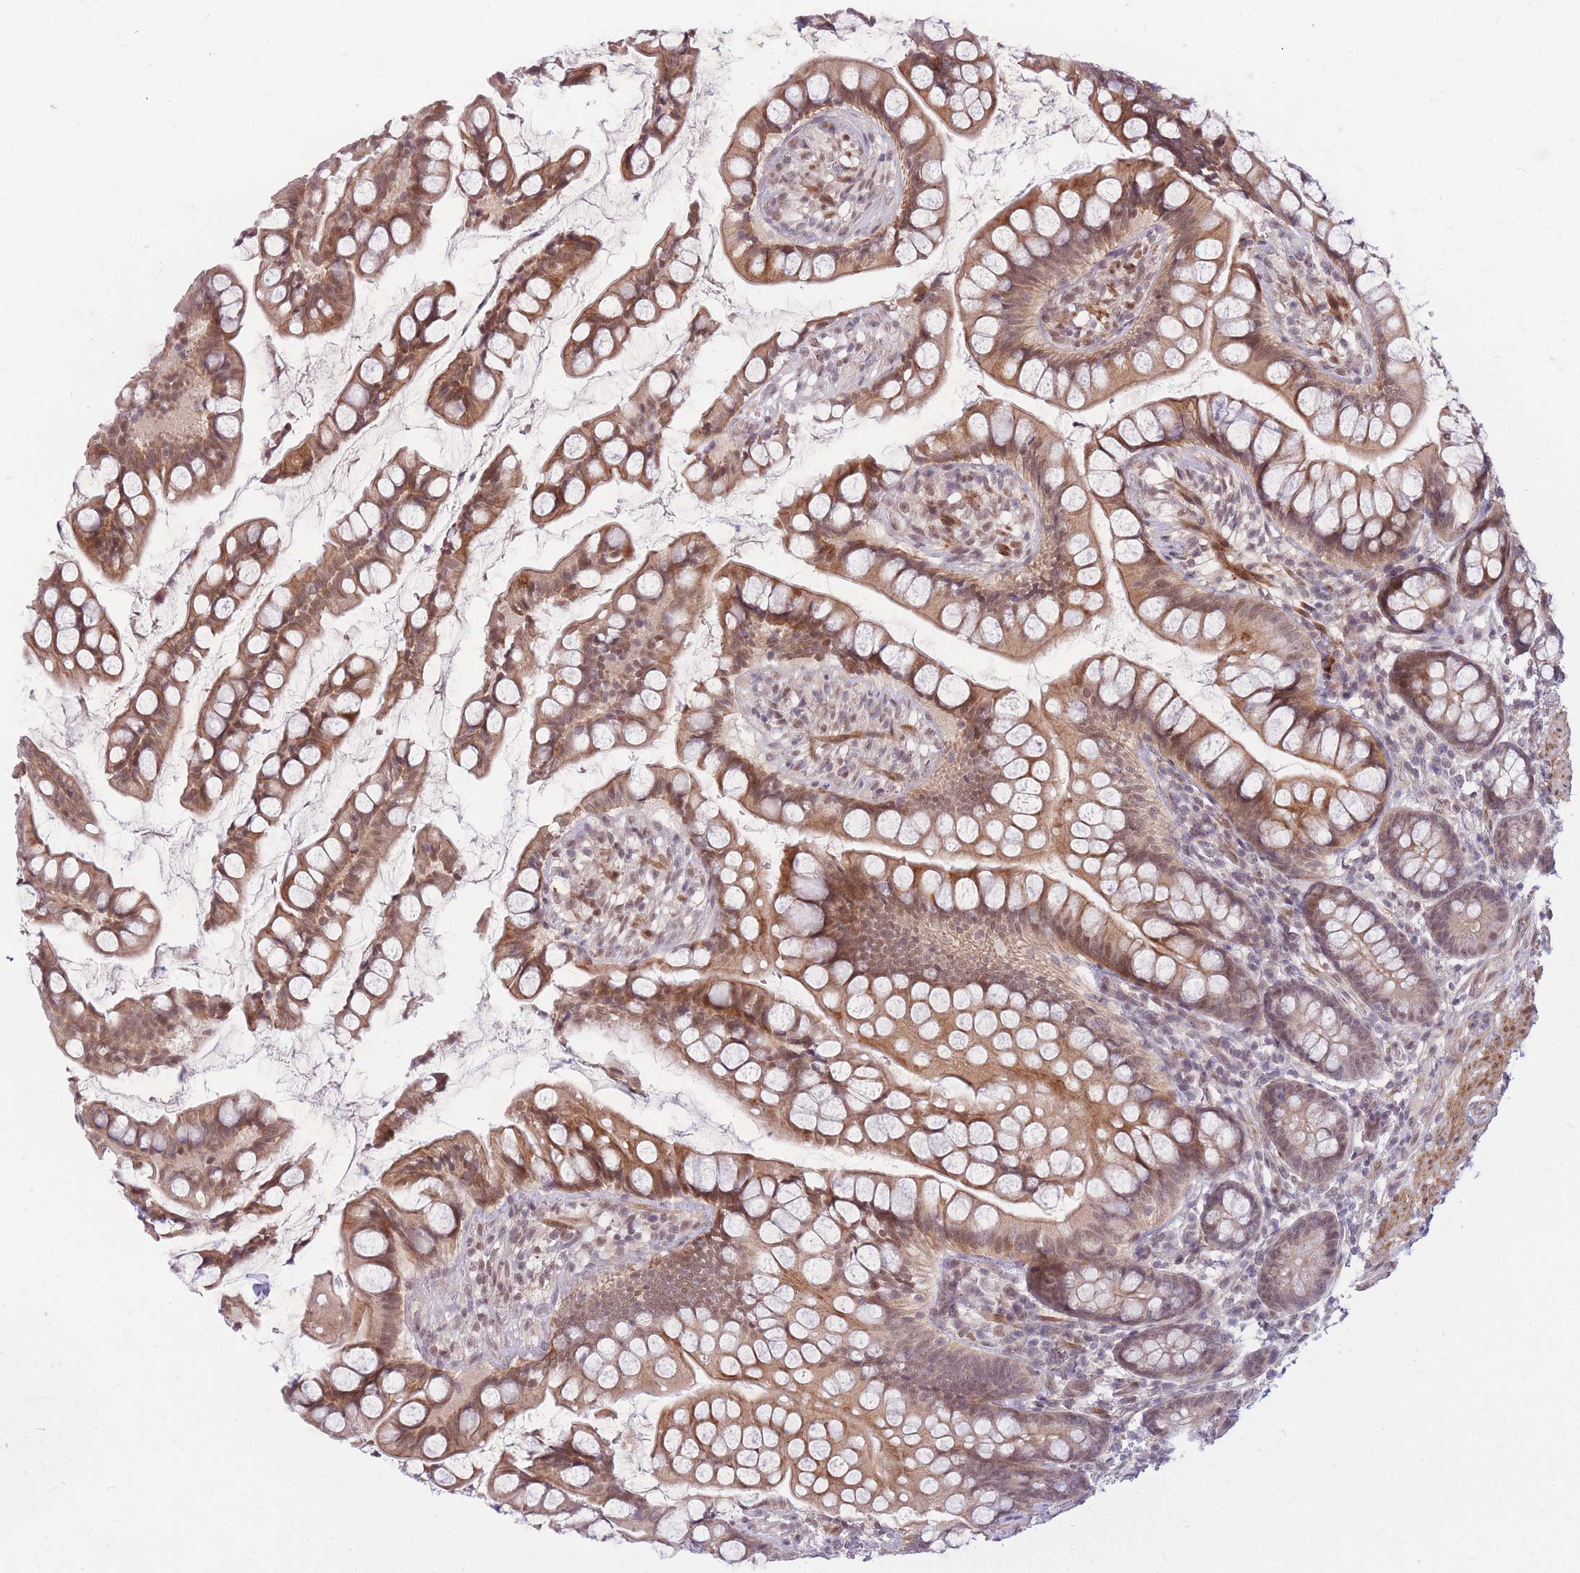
{"staining": {"intensity": "moderate", "quantity": ">75%", "location": "cytoplasmic/membranous,nuclear"}, "tissue": "small intestine", "cell_type": "Glandular cells", "image_type": "normal", "snomed": [{"axis": "morphology", "description": "Normal tissue, NOS"}, {"axis": "topography", "description": "Small intestine"}], "caption": "Glandular cells display medium levels of moderate cytoplasmic/membranous,nuclear positivity in approximately >75% of cells in benign human small intestine.", "gene": "ERCC2", "patient": {"sex": "male", "age": 70}}